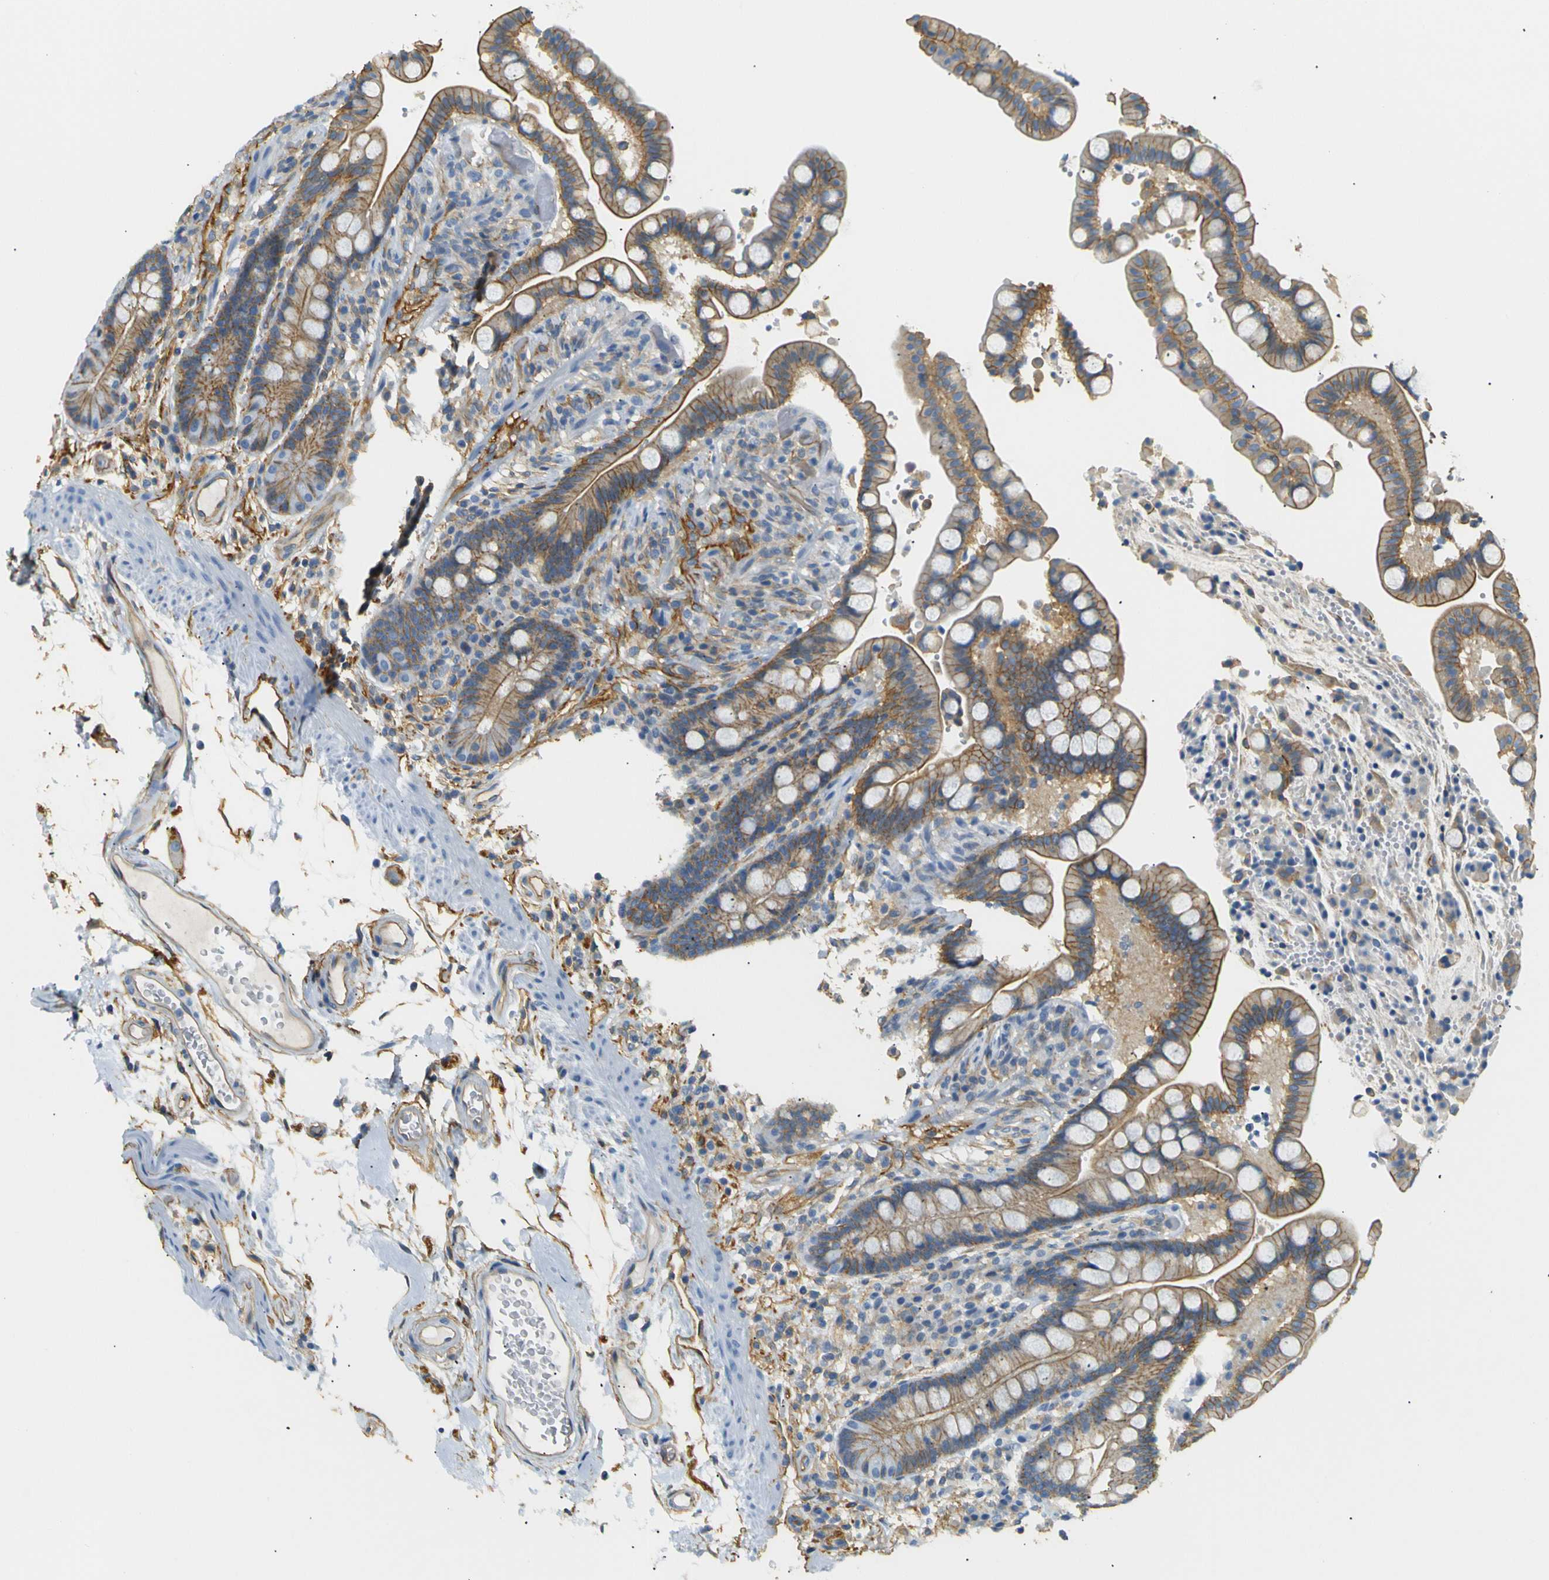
{"staining": {"intensity": "moderate", "quantity": ">75%", "location": "cytoplasmic/membranous"}, "tissue": "colon", "cell_type": "Endothelial cells", "image_type": "normal", "snomed": [{"axis": "morphology", "description": "Normal tissue, NOS"}, {"axis": "topography", "description": "Colon"}], "caption": "This is a histology image of immunohistochemistry staining of benign colon, which shows moderate positivity in the cytoplasmic/membranous of endothelial cells.", "gene": "SPTBN1", "patient": {"sex": "male", "age": 73}}